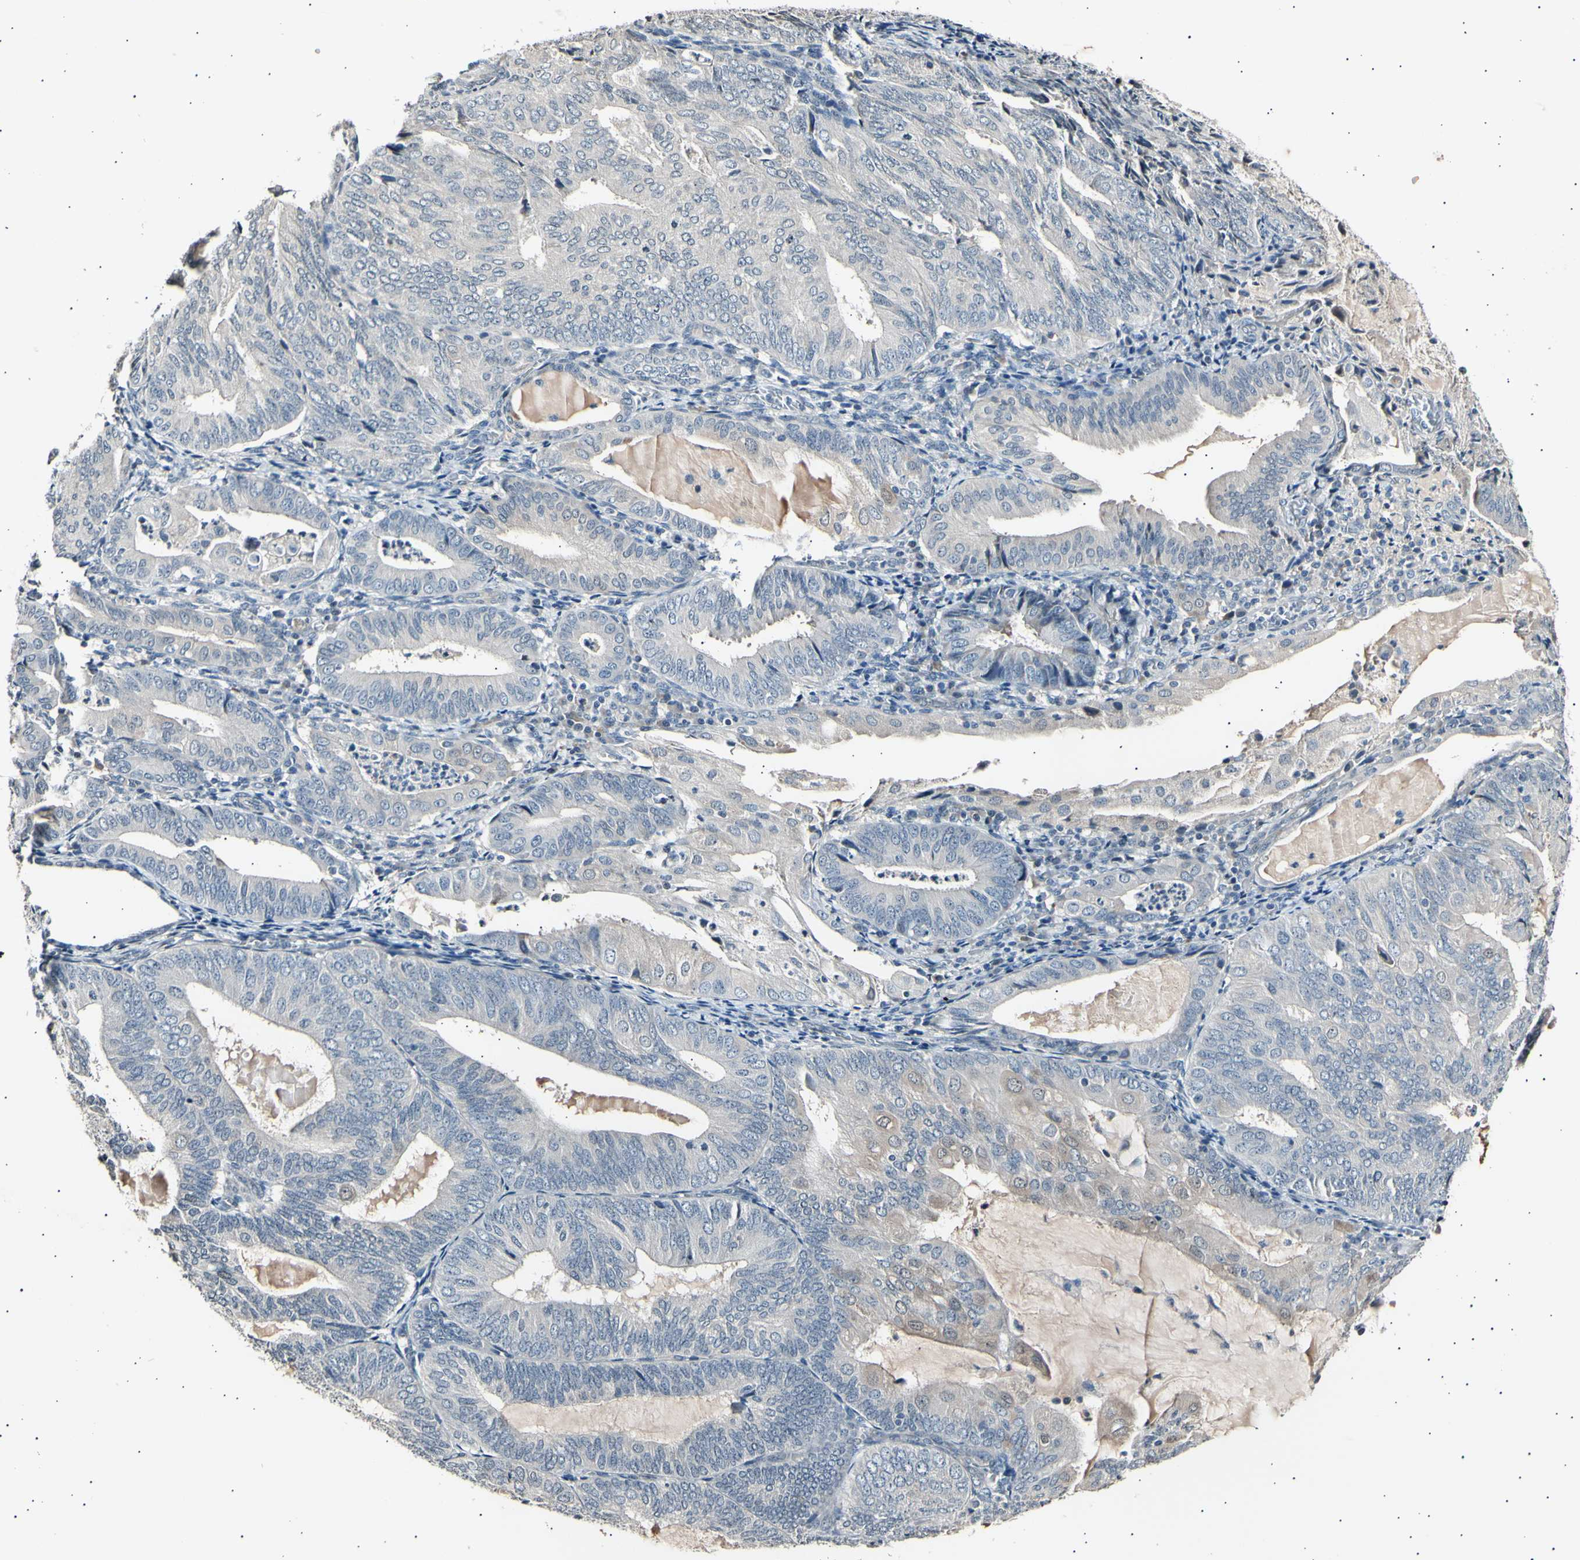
{"staining": {"intensity": "negative", "quantity": "none", "location": "none"}, "tissue": "endometrial cancer", "cell_type": "Tumor cells", "image_type": "cancer", "snomed": [{"axis": "morphology", "description": "Adenocarcinoma, NOS"}, {"axis": "topography", "description": "Endometrium"}], "caption": "DAB immunohistochemical staining of human adenocarcinoma (endometrial) reveals no significant expression in tumor cells. (DAB immunohistochemistry (IHC) with hematoxylin counter stain).", "gene": "AK1", "patient": {"sex": "female", "age": 81}}